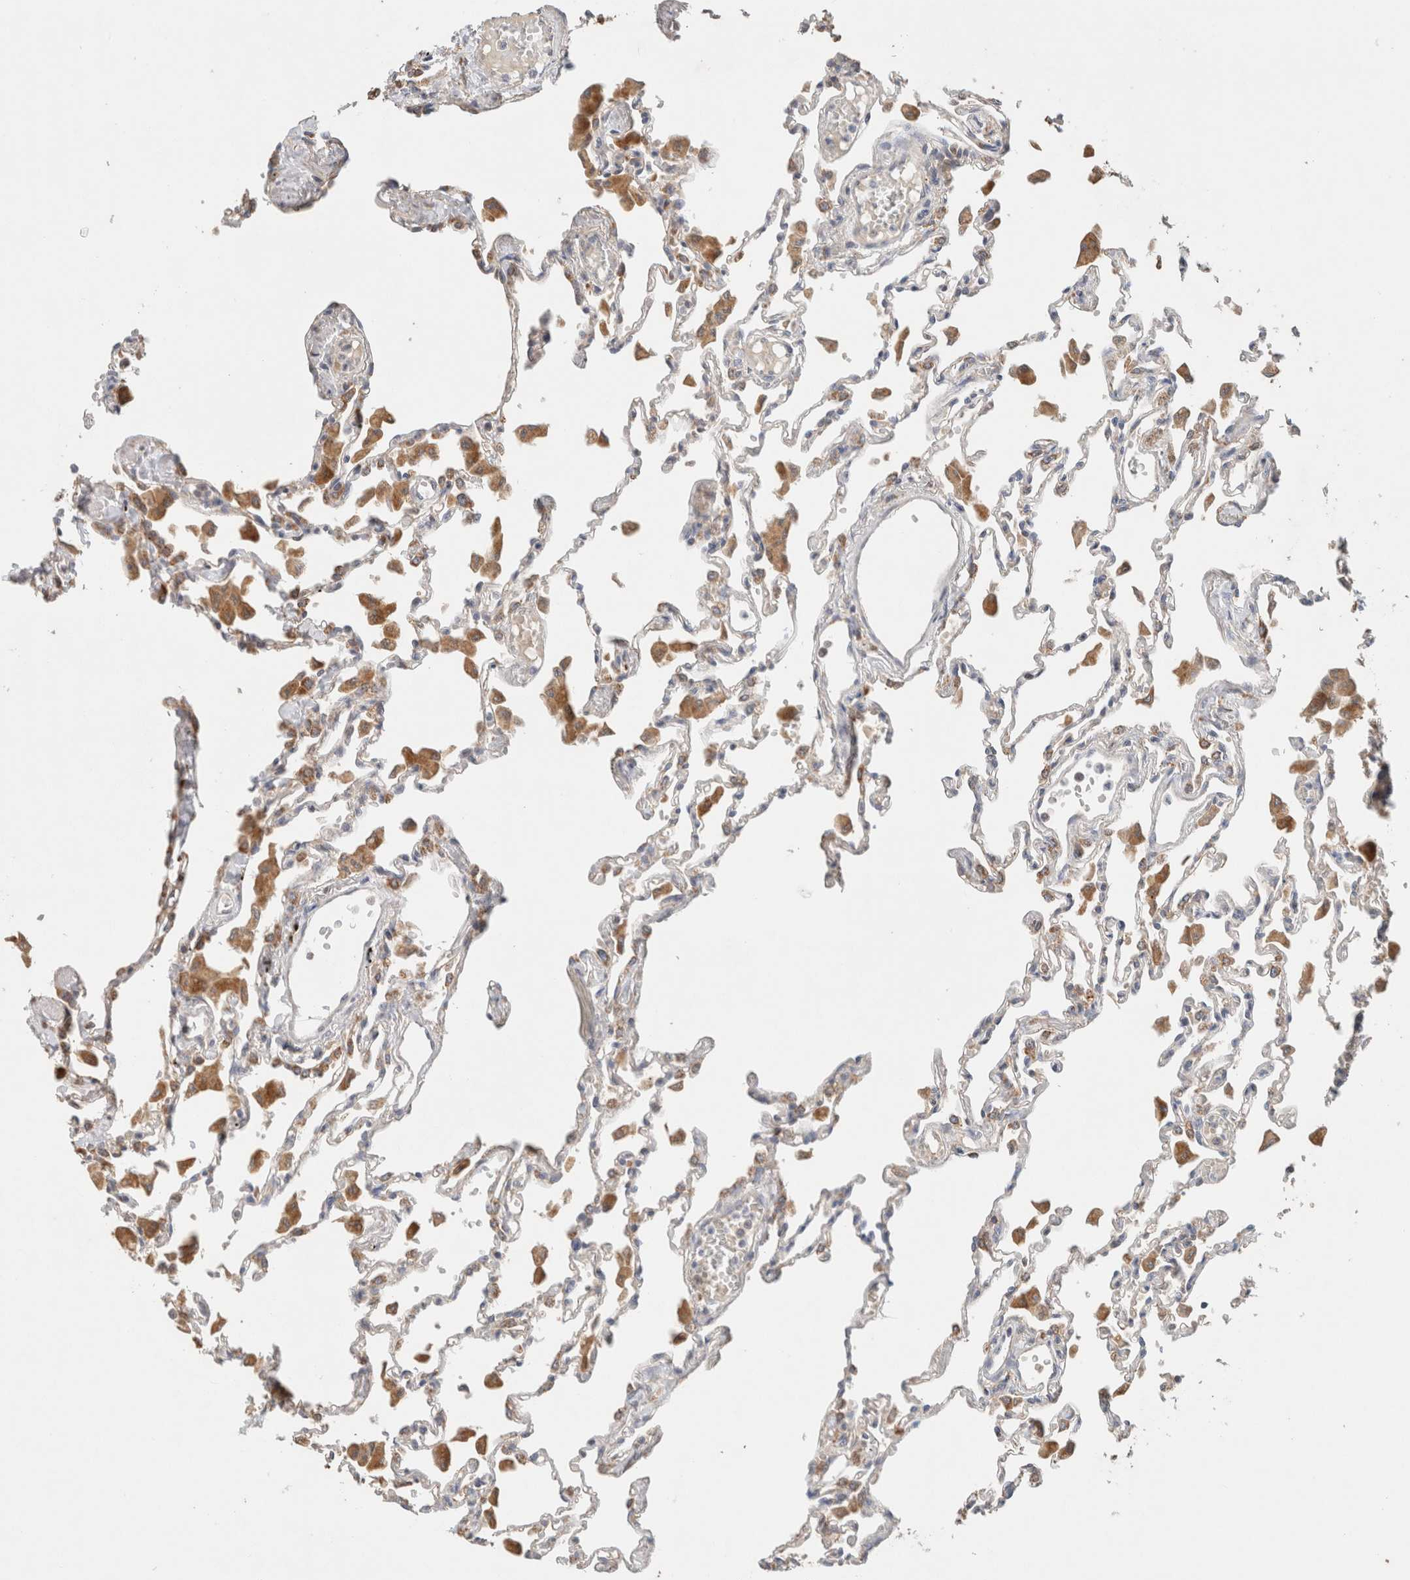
{"staining": {"intensity": "moderate", "quantity": "<25%", "location": "cytoplasmic/membranous"}, "tissue": "lung", "cell_type": "Alveolar cells", "image_type": "normal", "snomed": [{"axis": "morphology", "description": "Normal tissue, NOS"}, {"axis": "topography", "description": "Bronchus"}, {"axis": "topography", "description": "Lung"}], "caption": "Alveolar cells show low levels of moderate cytoplasmic/membranous positivity in about <25% of cells in unremarkable lung. Nuclei are stained in blue.", "gene": "CA13", "patient": {"sex": "female", "age": 49}}